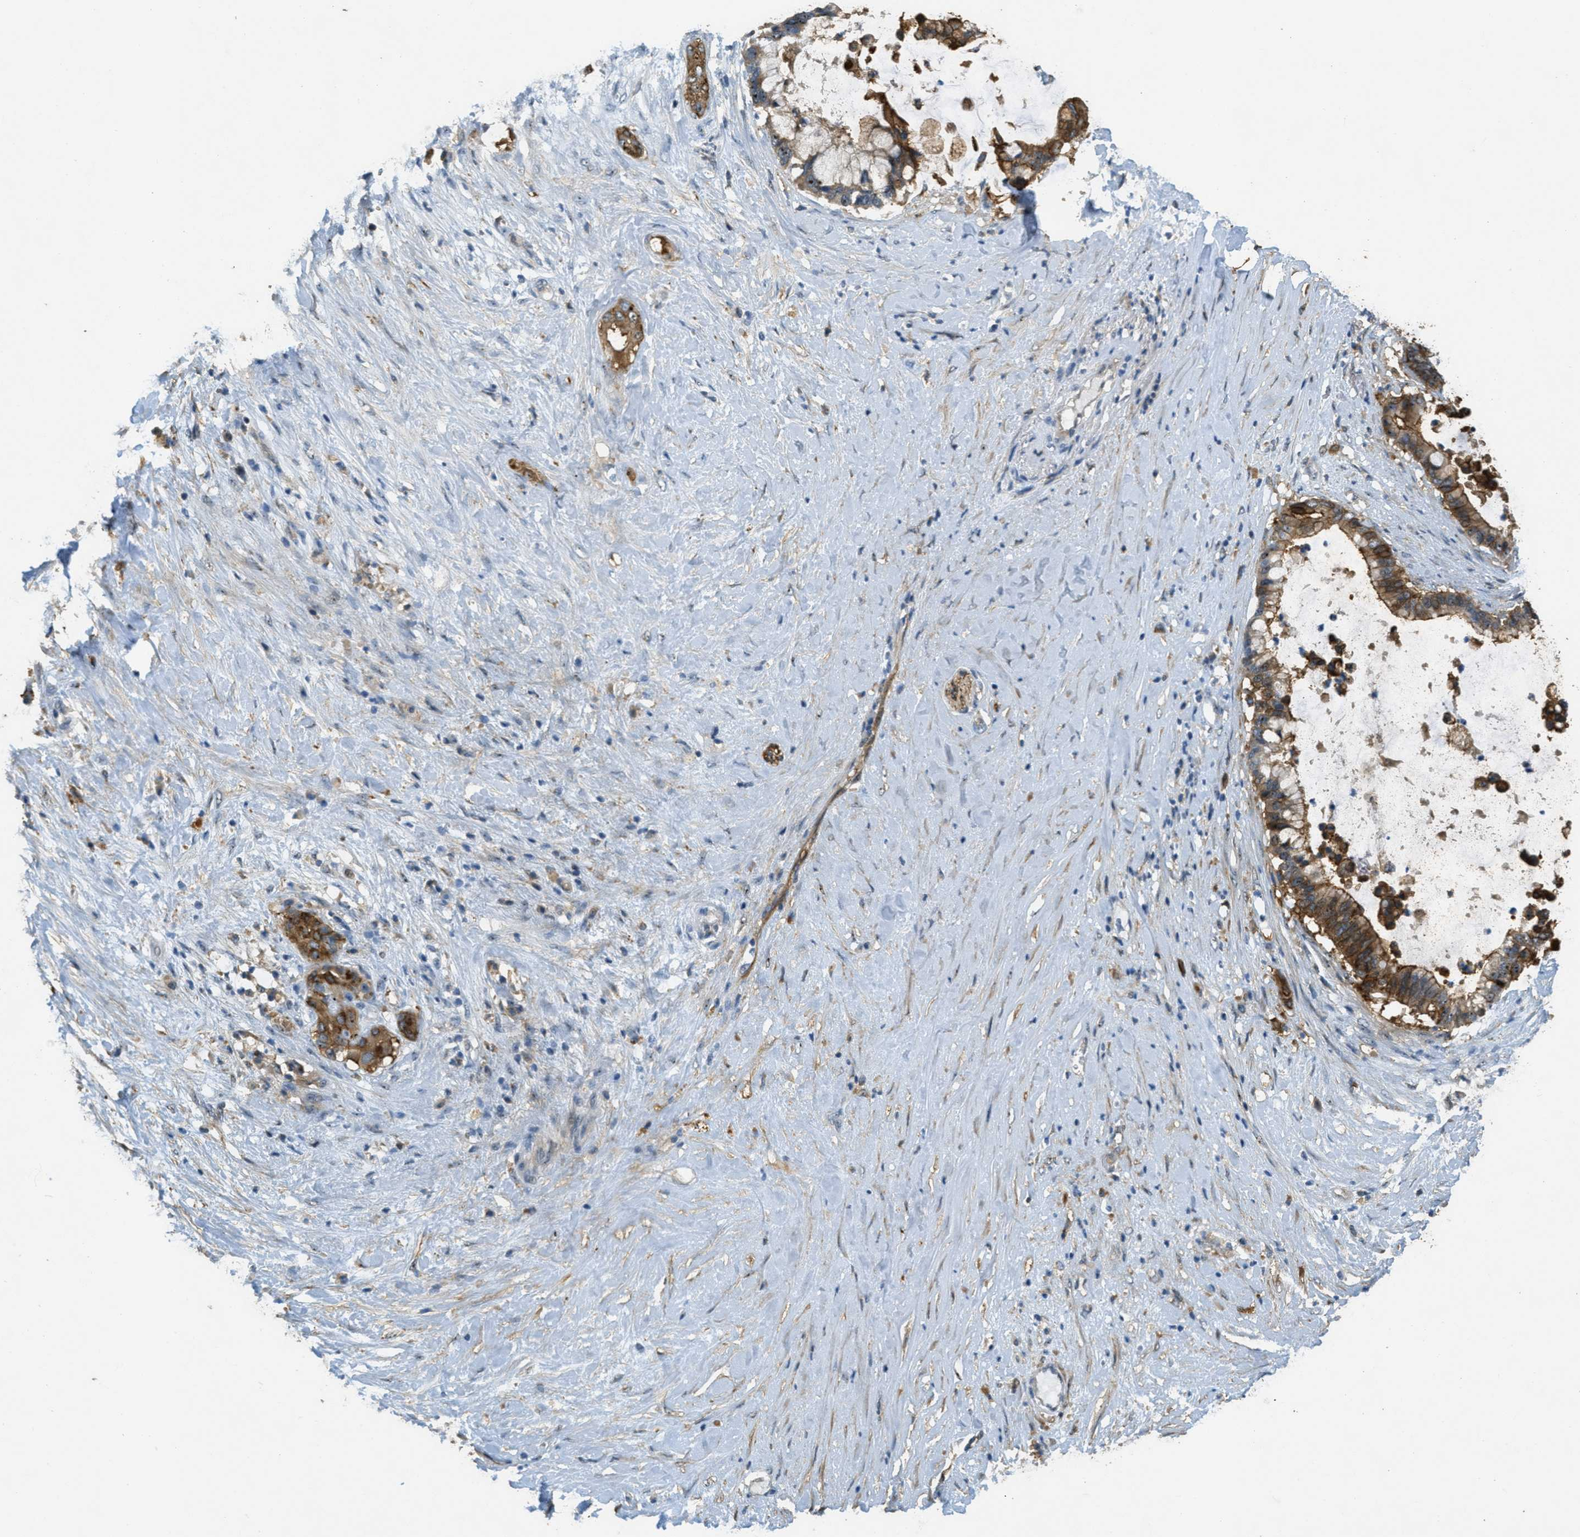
{"staining": {"intensity": "moderate", "quantity": ">75%", "location": "cytoplasmic/membranous,nuclear"}, "tissue": "pancreatic cancer", "cell_type": "Tumor cells", "image_type": "cancer", "snomed": [{"axis": "morphology", "description": "Adenocarcinoma, NOS"}, {"axis": "topography", "description": "Pancreas"}], "caption": "Immunohistochemical staining of pancreatic adenocarcinoma shows medium levels of moderate cytoplasmic/membranous and nuclear staining in approximately >75% of tumor cells. (DAB (3,3'-diaminobenzidine) IHC, brown staining for protein, blue staining for nuclei).", "gene": "OSMR", "patient": {"sex": "male", "age": 41}}